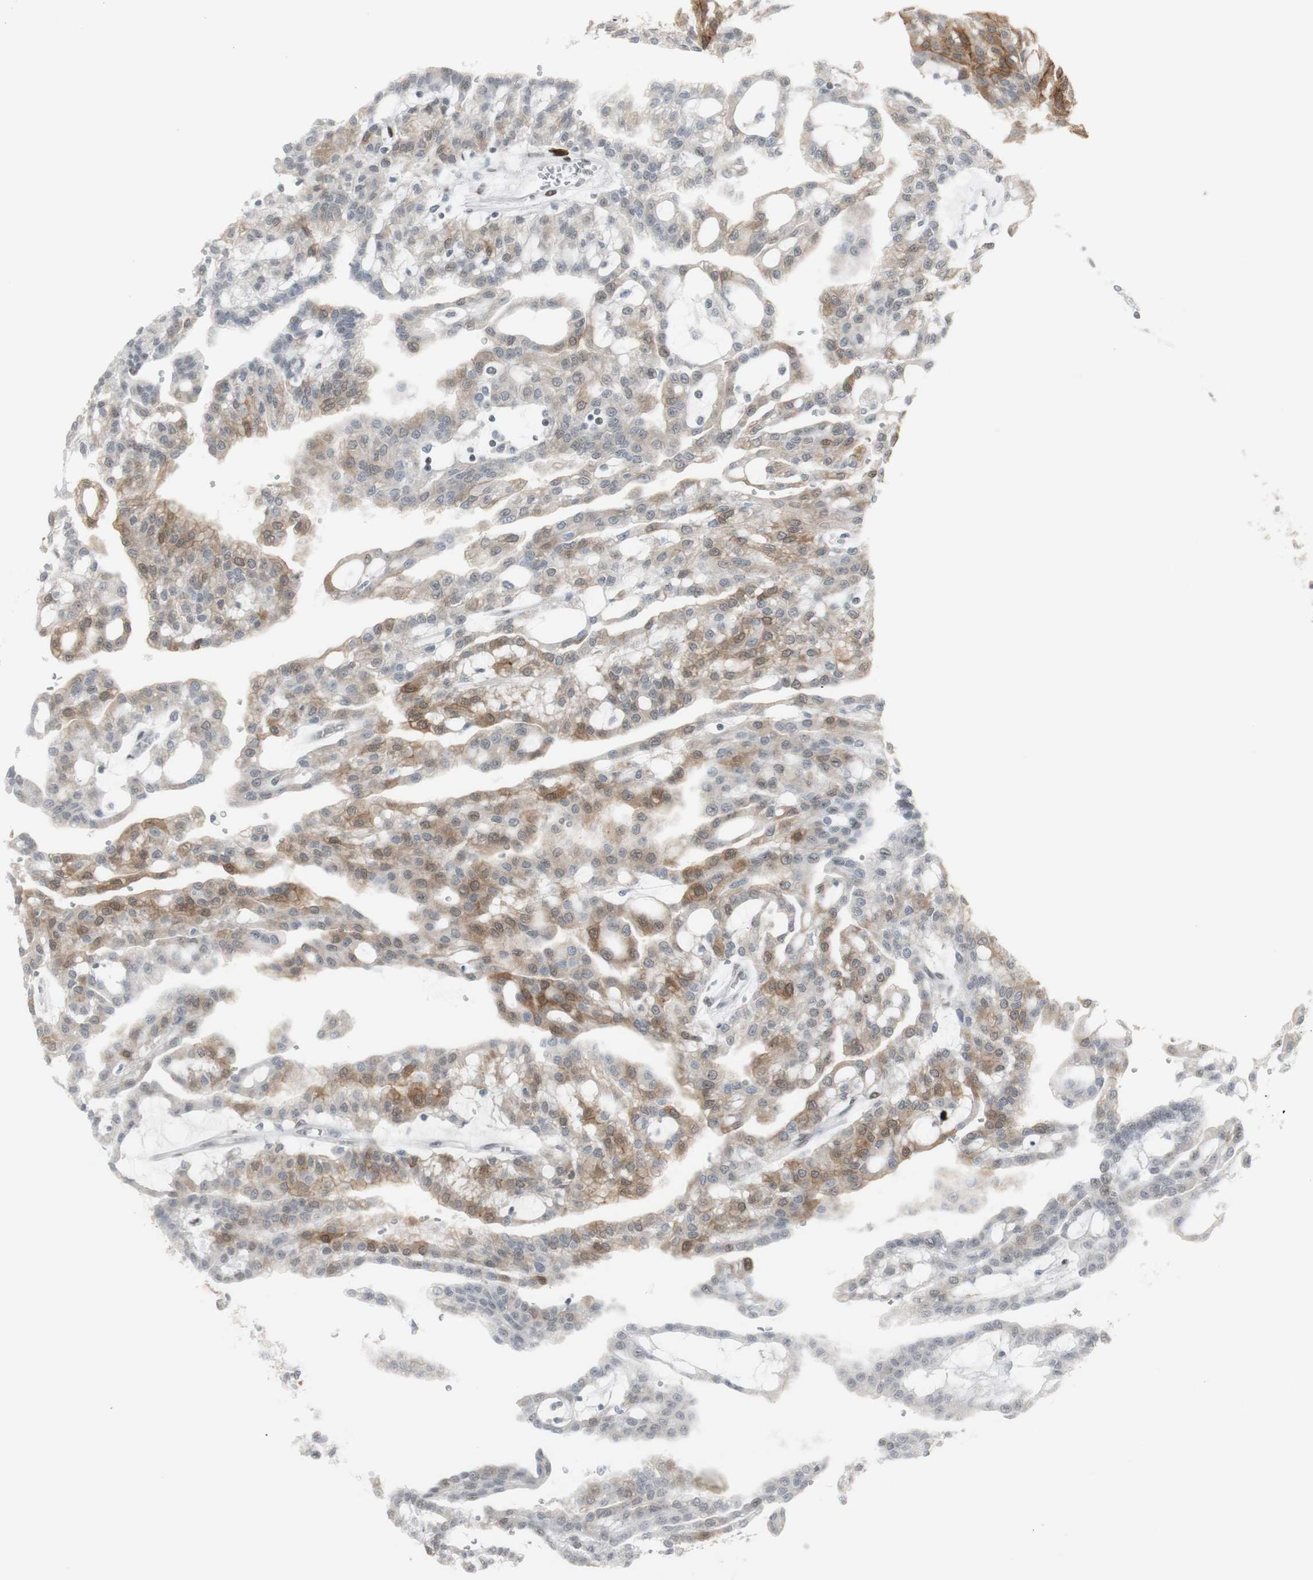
{"staining": {"intensity": "moderate", "quantity": "25%-75%", "location": "cytoplasmic/membranous"}, "tissue": "renal cancer", "cell_type": "Tumor cells", "image_type": "cancer", "snomed": [{"axis": "morphology", "description": "Adenocarcinoma, NOS"}, {"axis": "topography", "description": "Kidney"}], "caption": "IHC of renal cancer exhibits medium levels of moderate cytoplasmic/membranous expression in about 25%-75% of tumor cells. (DAB (3,3'-diaminobenzidine) IHC with brightfield microscopy, high magnification).", "gene": "C1orf116", "patient": {"sex": "male", "age": 63}}